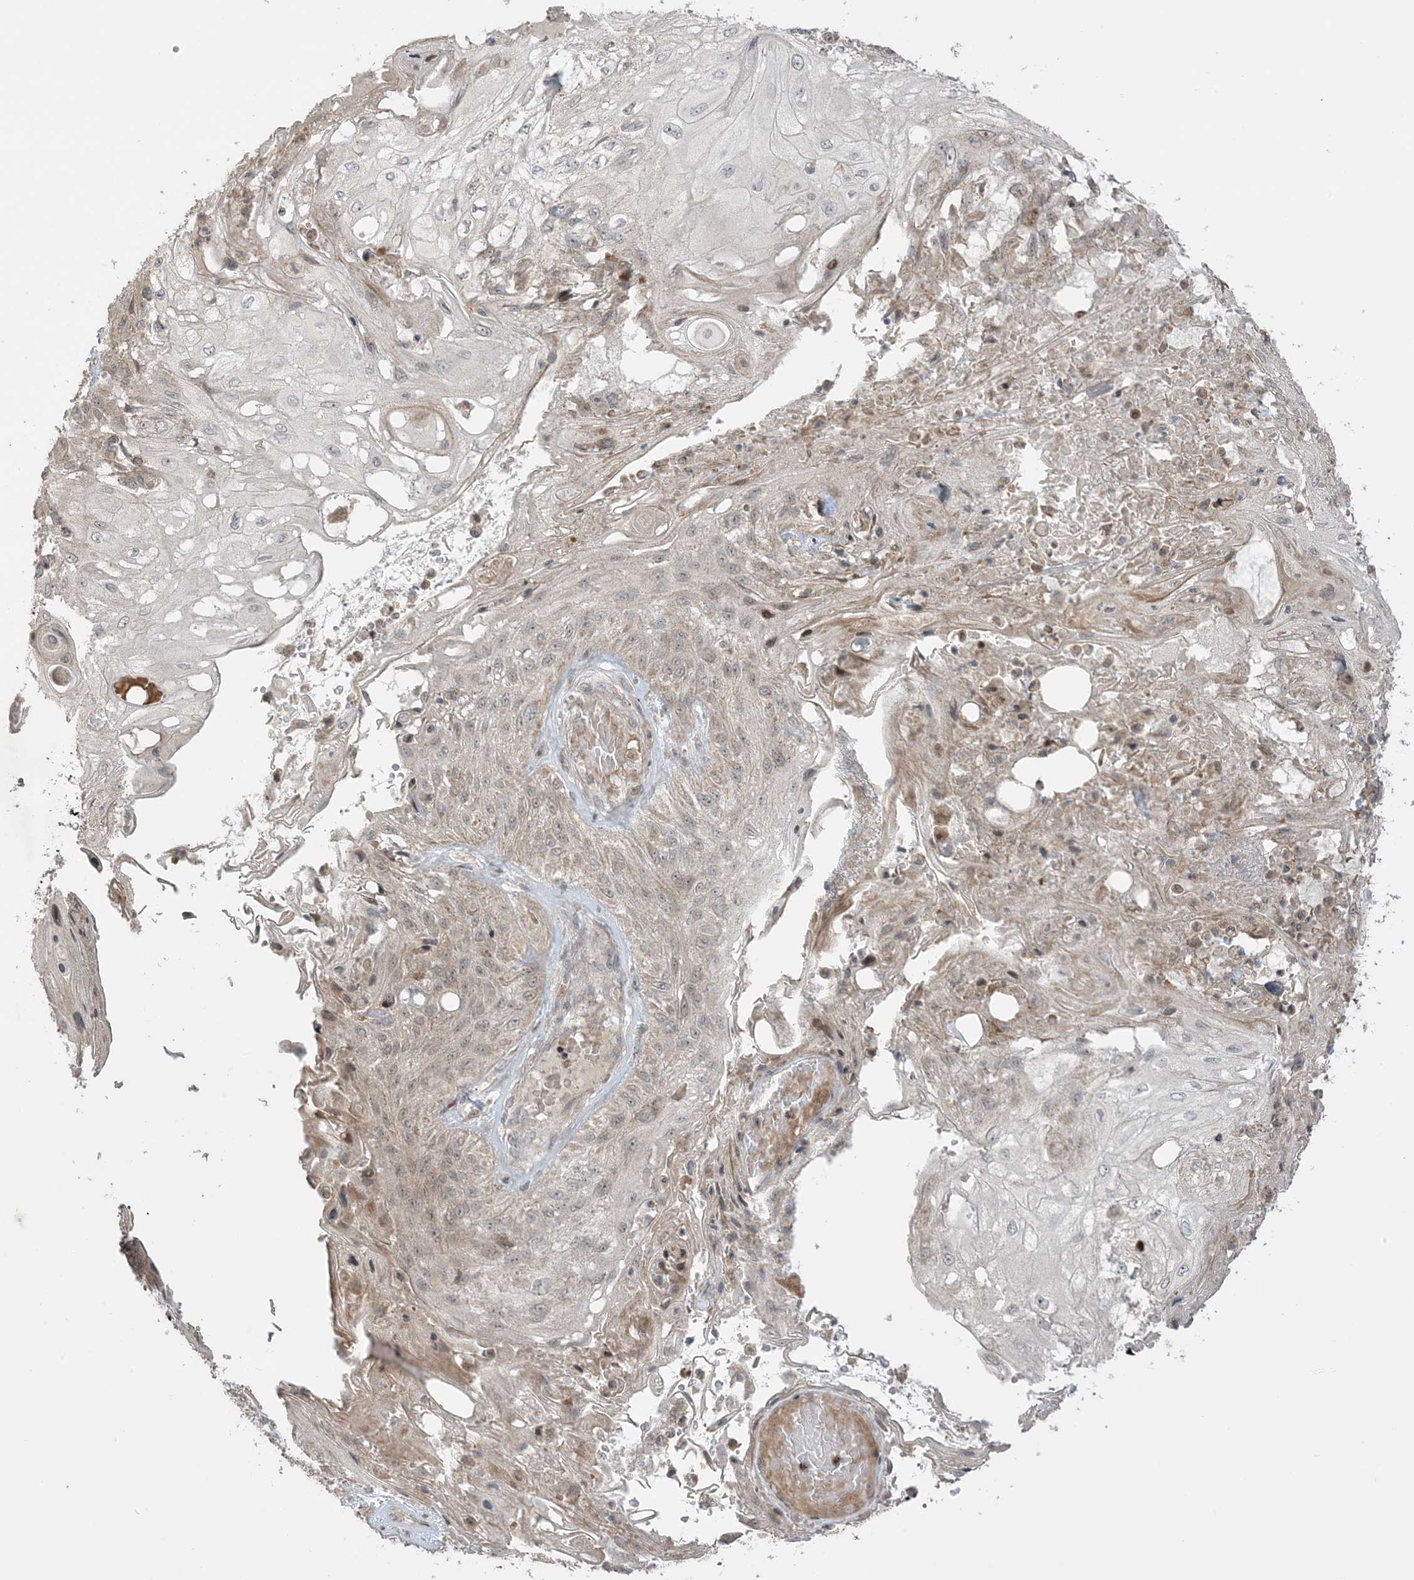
{"staining": {"intensity": "moderate", "quantity": "<25%", "location": "cytoplasmic/membranous"}, "tissue": "skin cancer", "cell_type": "Tumor cells", "image_type": "cancer", "snomed": [{"axis": "morphology", "description": "Squamous cell carcinoma, NOS"}, {"axis": "morphology", "description": "Squamous cell carcinoma, metastatic, NOS"}, {"axis": "topography", "description": "Skin"}, {"axis": "topography", "description": "Lymph node"}], "caption": "Squamous cell carcinoma (skin) stained with DAB (3,3'-diaminobenzidine) immunohistochemistry (IHC) exhibits low levels of moderate cytoplasmic/membranous expression in approximately <25% of tumor cells.", "gene": "PHLDB2", "patient": {"sex": "male", "age": 75}}